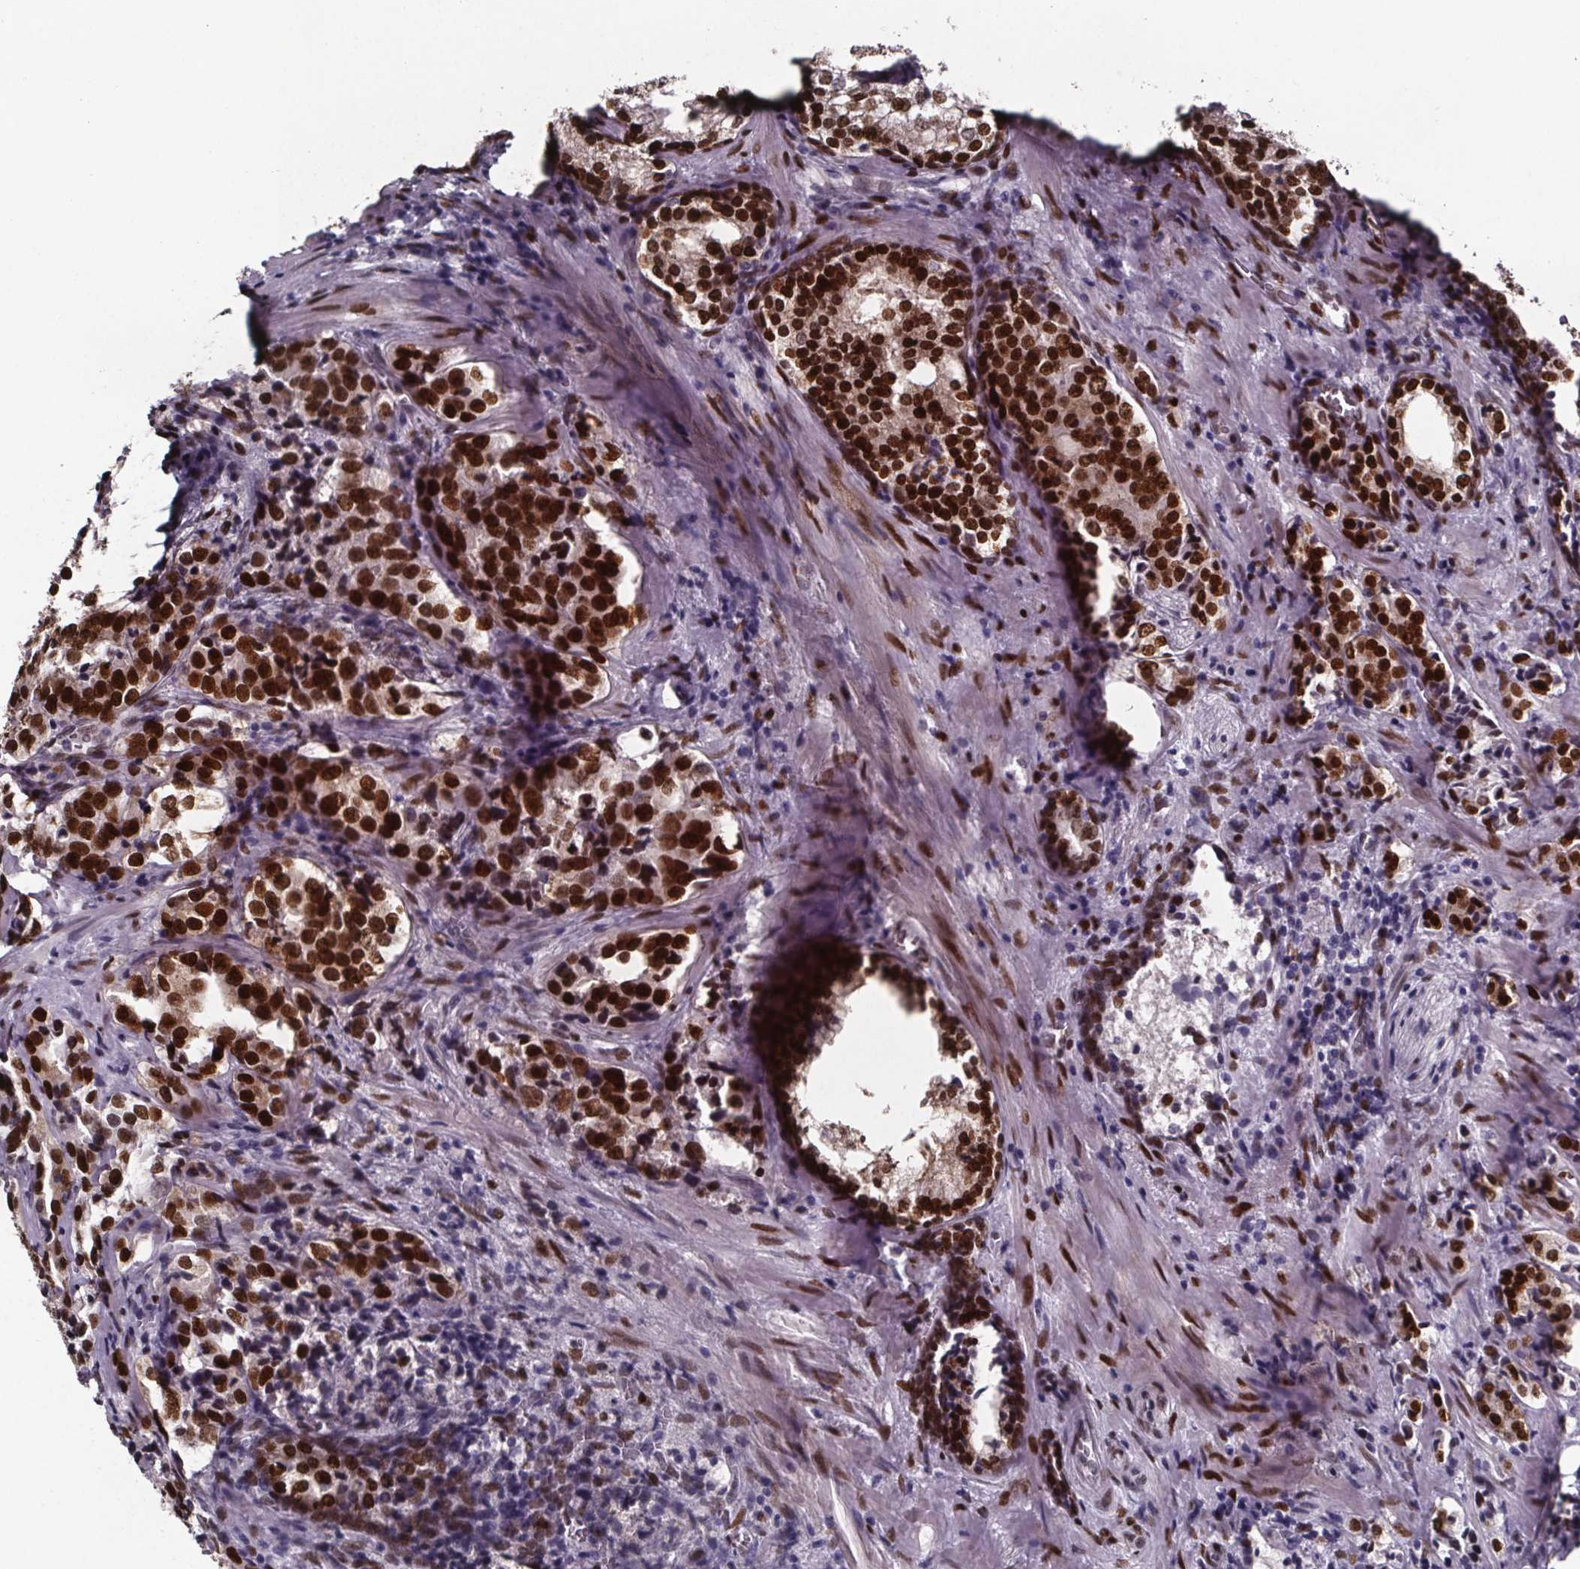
{"staining": {"intensity": "strong", "quantity": ">75%", "location": "nuclear"}, "tissue": "prostate cancer", "cell_type": "Tumor cells", "image_type": "cancer", "snomed": [{"axis": "morphology", "description": "Adenocarcinoma, NOS"}, {"axis": "topography", "description": "Prostate and seminal vesicle, NOS"}], "caption": "Strong nuclear protein expression is identified in about >75% of tumor cells in prostate cancer. The protein is stained brown, and the nuclei are stained in blue (DAB IHC with brightfield microscopy, high magnification).", "gene": "AR", "patient": {"sex": "male", "age": 63}}